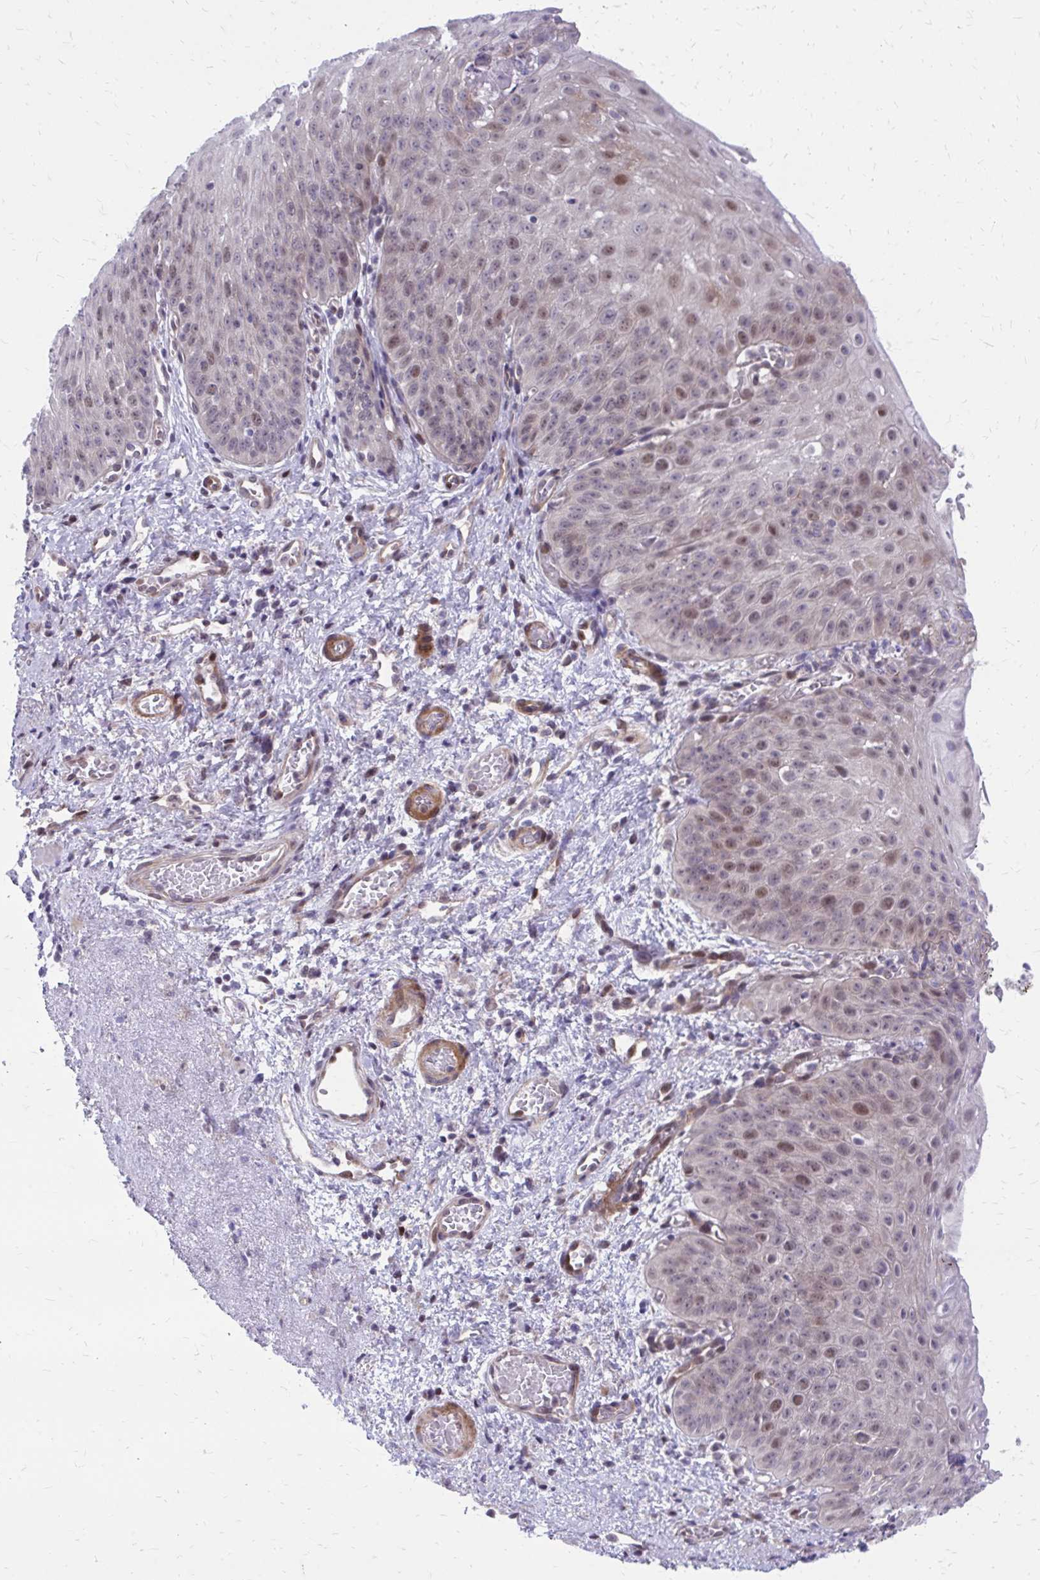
{"staining": {"intensity": "moderate", "quantity": "<25%", "location": "nuclear"}, "tissue": "esophagus", "cell_type": "Squamous epithelial cells", "image_type": "normal", "snomed": [{"axis": "morphology", "description": "Normal tissue, NOS"}, {"axis": "topography", "description": "Esophagus"}], "caption": "This photomicrograph shows benign esophagus stained with IHC to label a protein in brown. The nuclear of squamous epithelial cells show moderate positivity for the protein. Nuclei are counter-stained blue.", "gene": "ANKRD30B", "patient": {"sex": "male", "age": 71}}